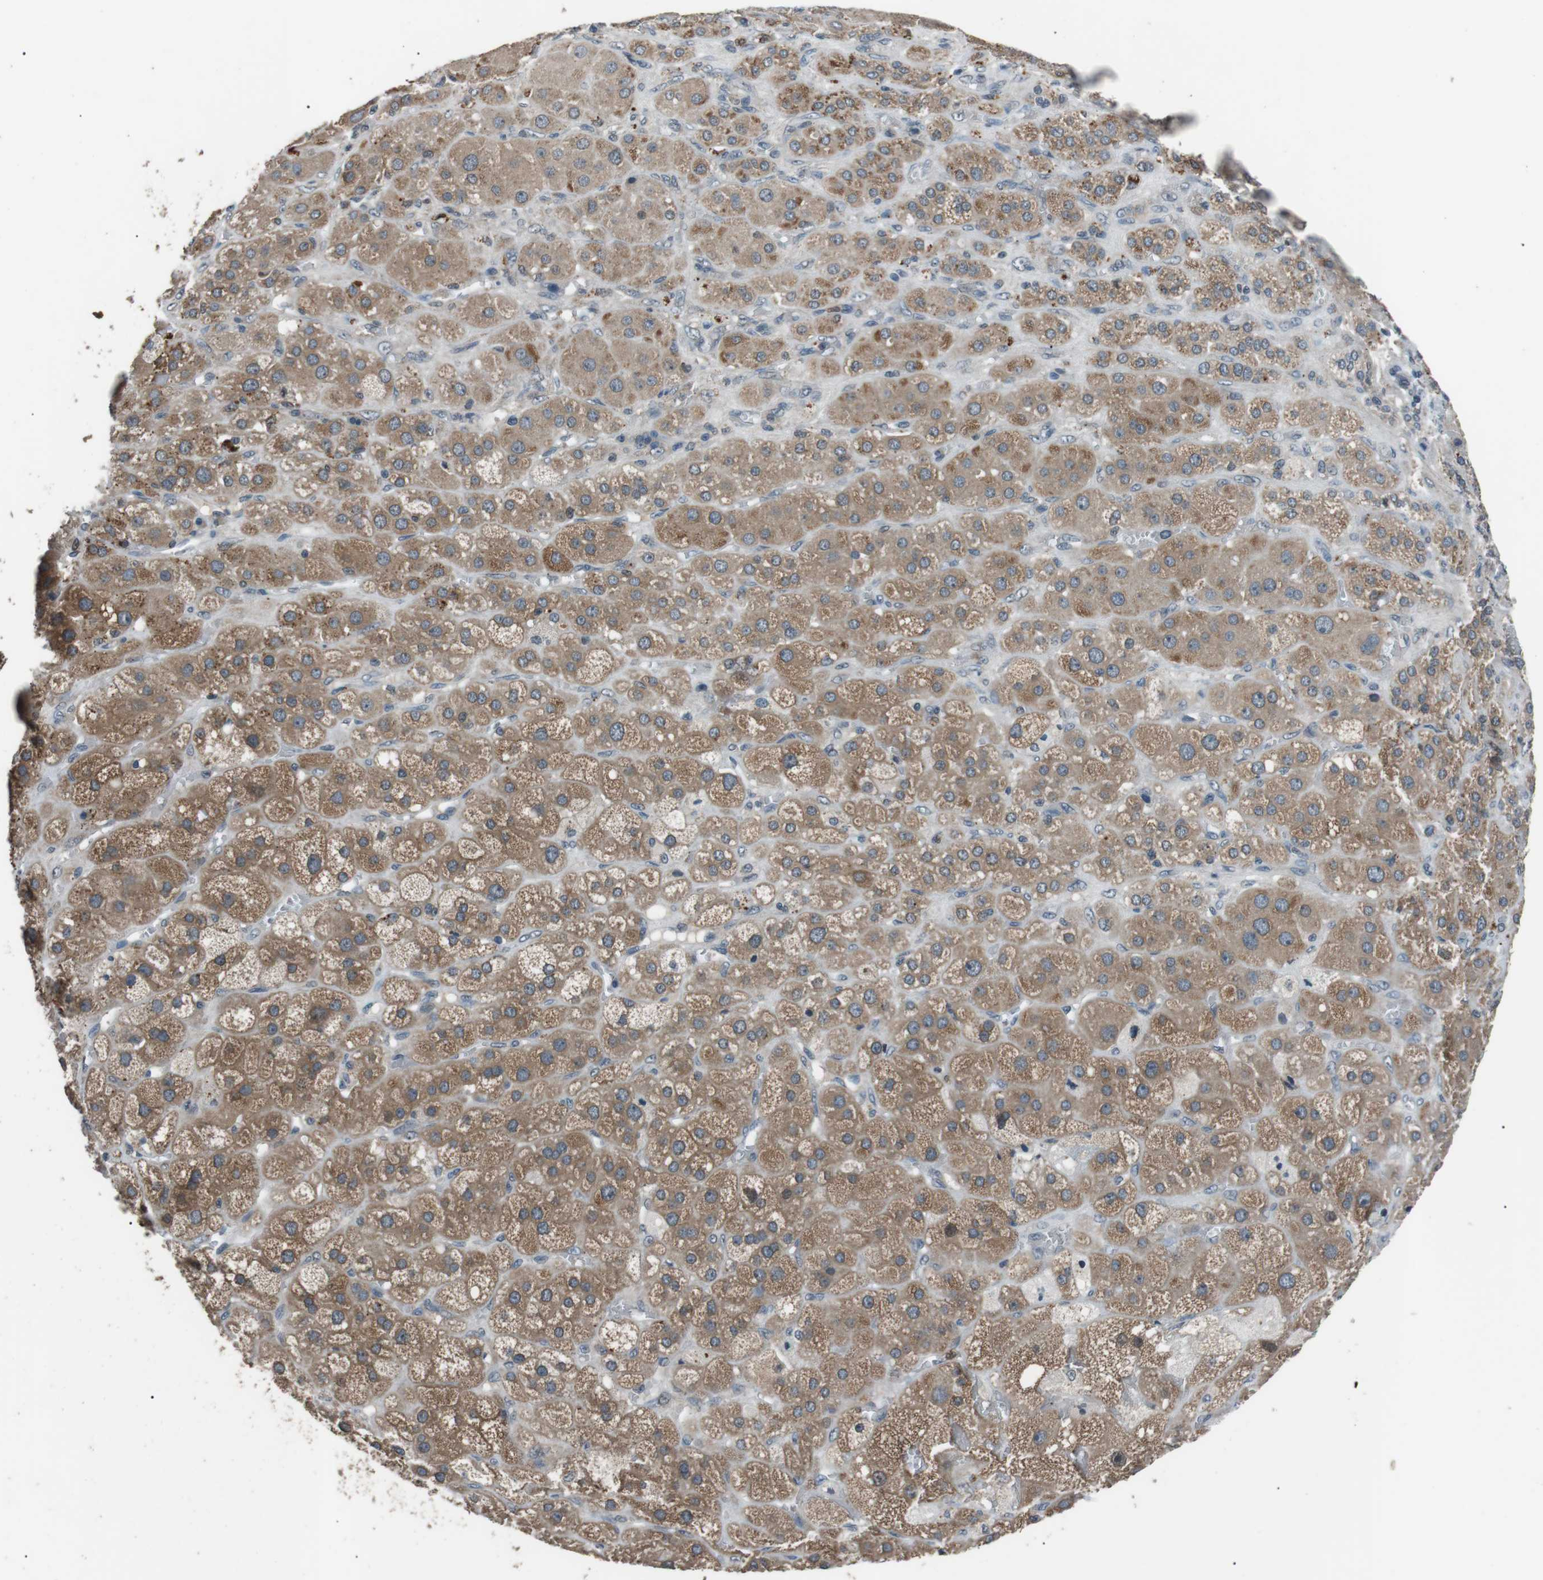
{"staining": {"intensity": "moderate", "quantity": ">75%", "location": "cytoplasmic/membranous"}, "tissue": "adrenal gland", "cell_type": "Glandular cells", "image_type": "normal", "snomed": [{"axis": "morphology", "description": "Normal tissue, NOS"}, {"axis": "topography", "description": "Adrenal gland"}], "caption": "A brown stain highlights moderate cytoplasmic/membranous staining of a protein in glandular cells of unremarkable adrenal gland. (Brightfield microscopy of DAB IHC at high magnification).", "gene": "NEK7", "patient": {"sex": "female", "age": 47}}